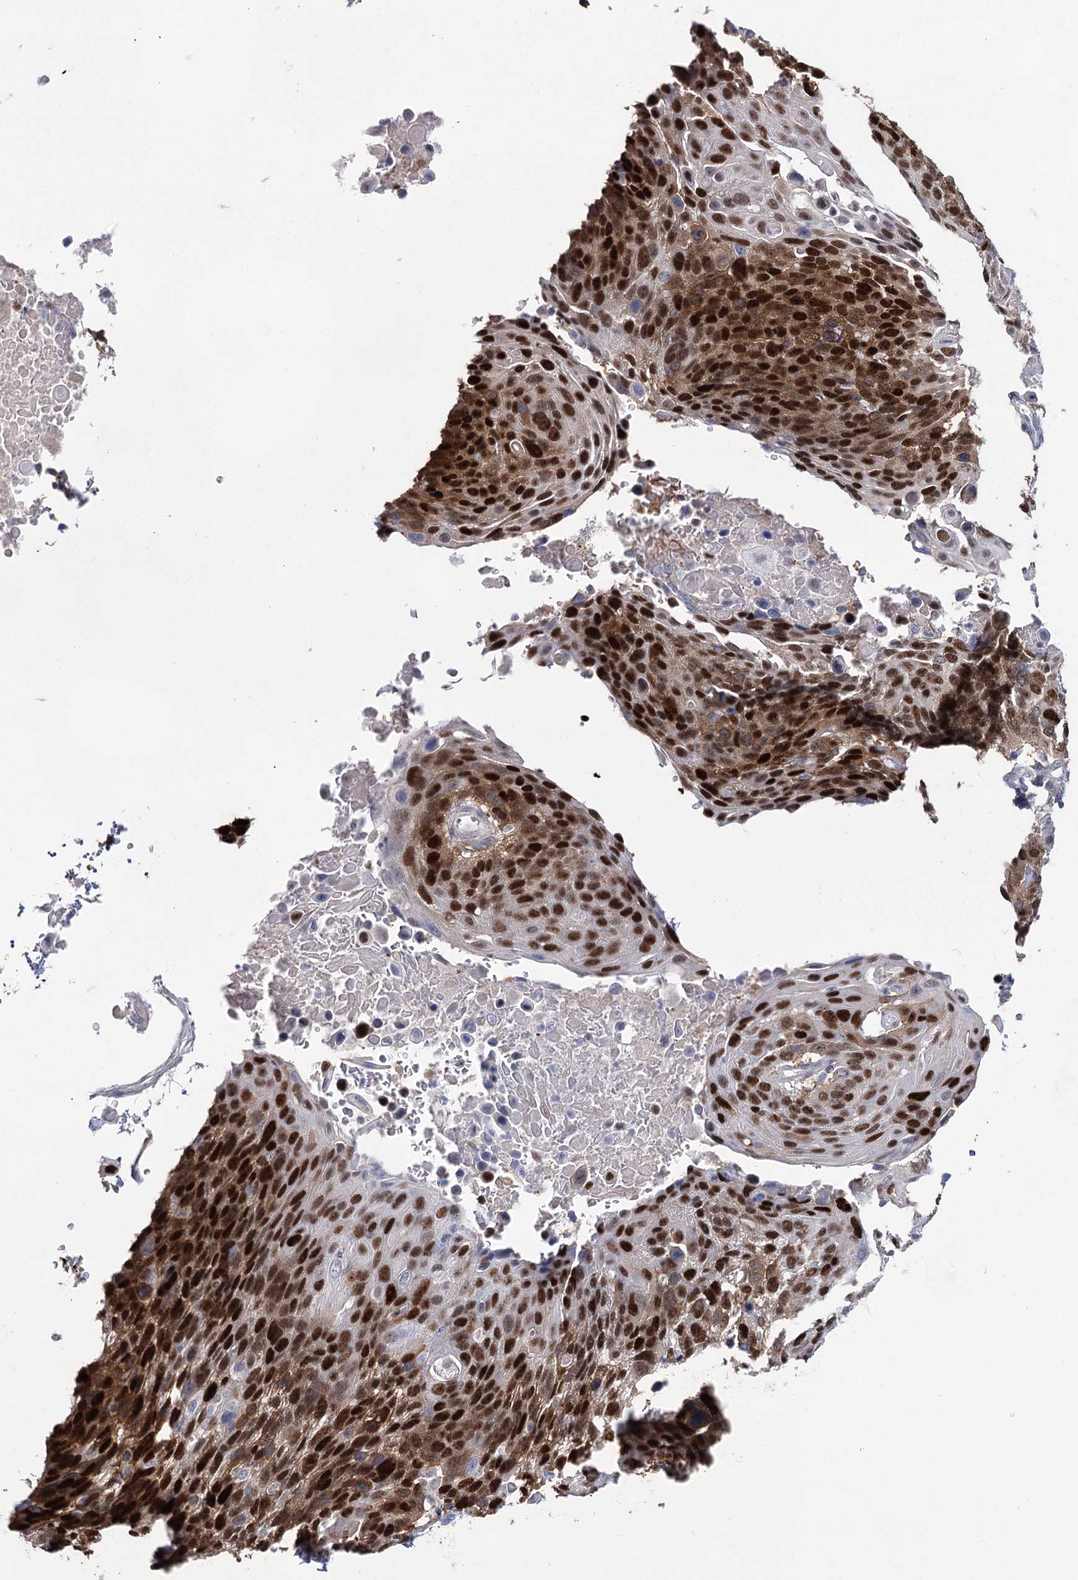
{"staining": {"intensity": "strong", "quantity": ">75%", "location": "nuclear"}, "tissue": "lung cancer", "cell_type": "Tumor cells", "image_type": "cancer", "snomed": [{"axis": "morphology", "description": "Squamous cell carcinoma, NOS"}, {"axis": "topography", "description": "Lung"}], "caption": "Immunohistochemical staining of lung cancer (squamous cell carcinoma) shows high levels of strong nuclear protein positivity in approximately >75% of tumor cells.", "gene": "UGDH", "patient": {"sex": "male", "age": 66}}